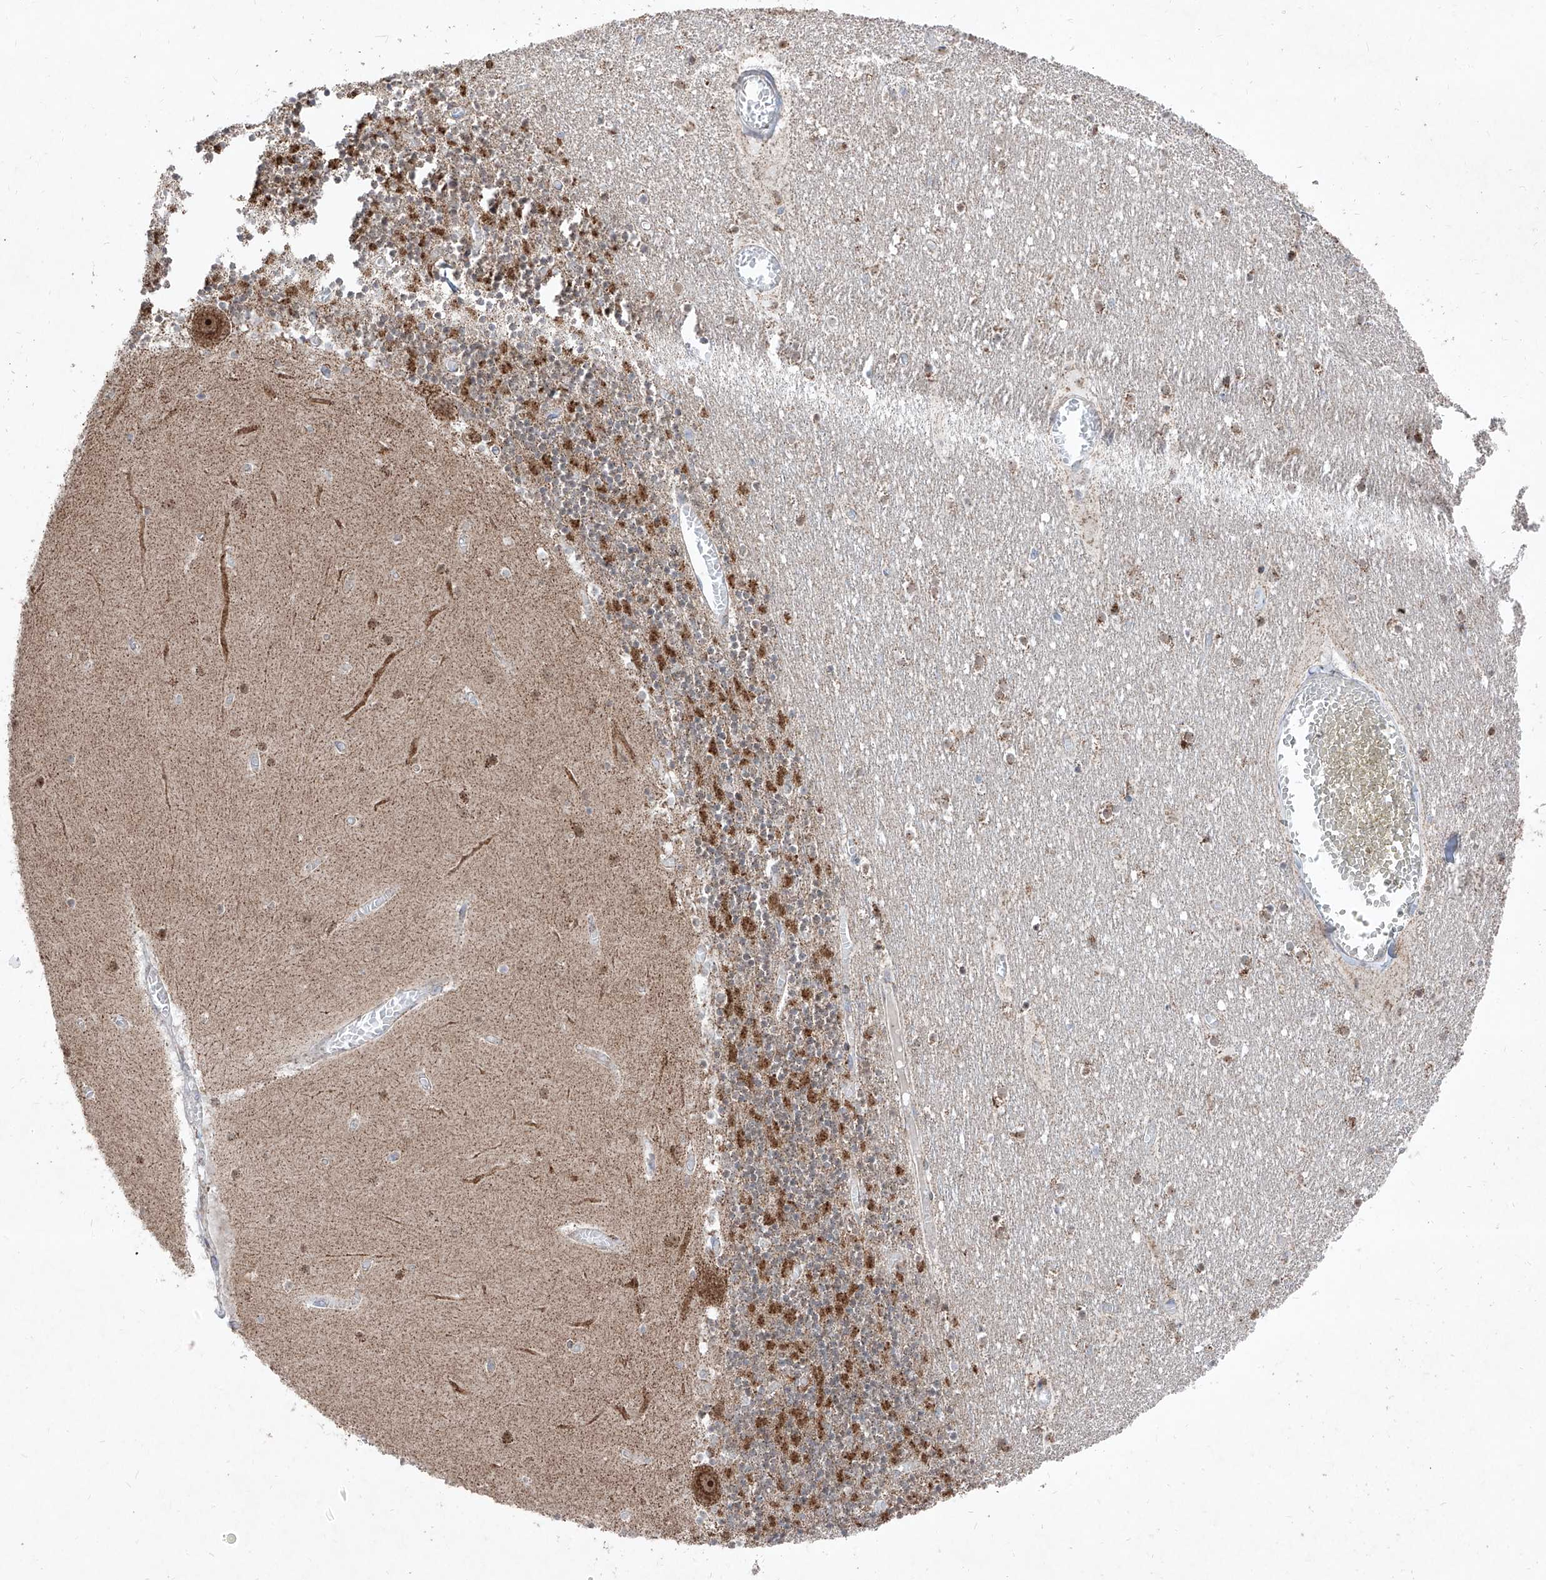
{"staining": {"intensity": "moderate", "quantity": "25%-75%", "location": "cytoplasmic/membranous"}, "tissue": "cerebellum", "cell_type": "Cells in granular layer", "image_type": "normal", "snomed": [{"axis": "morphology", "description": "Normal tissue, NOS"}, {"axis": "topography", "description": "Cerebellum"}], "caption": "Protein expression analysis of unremarkable cerebellum reveals moderate cytoplasmic/membranous staining in about 25%-75% of cells in granular layer.", "gene": "NDUFB3", "patient": {"sex": "female", "age": 28}}